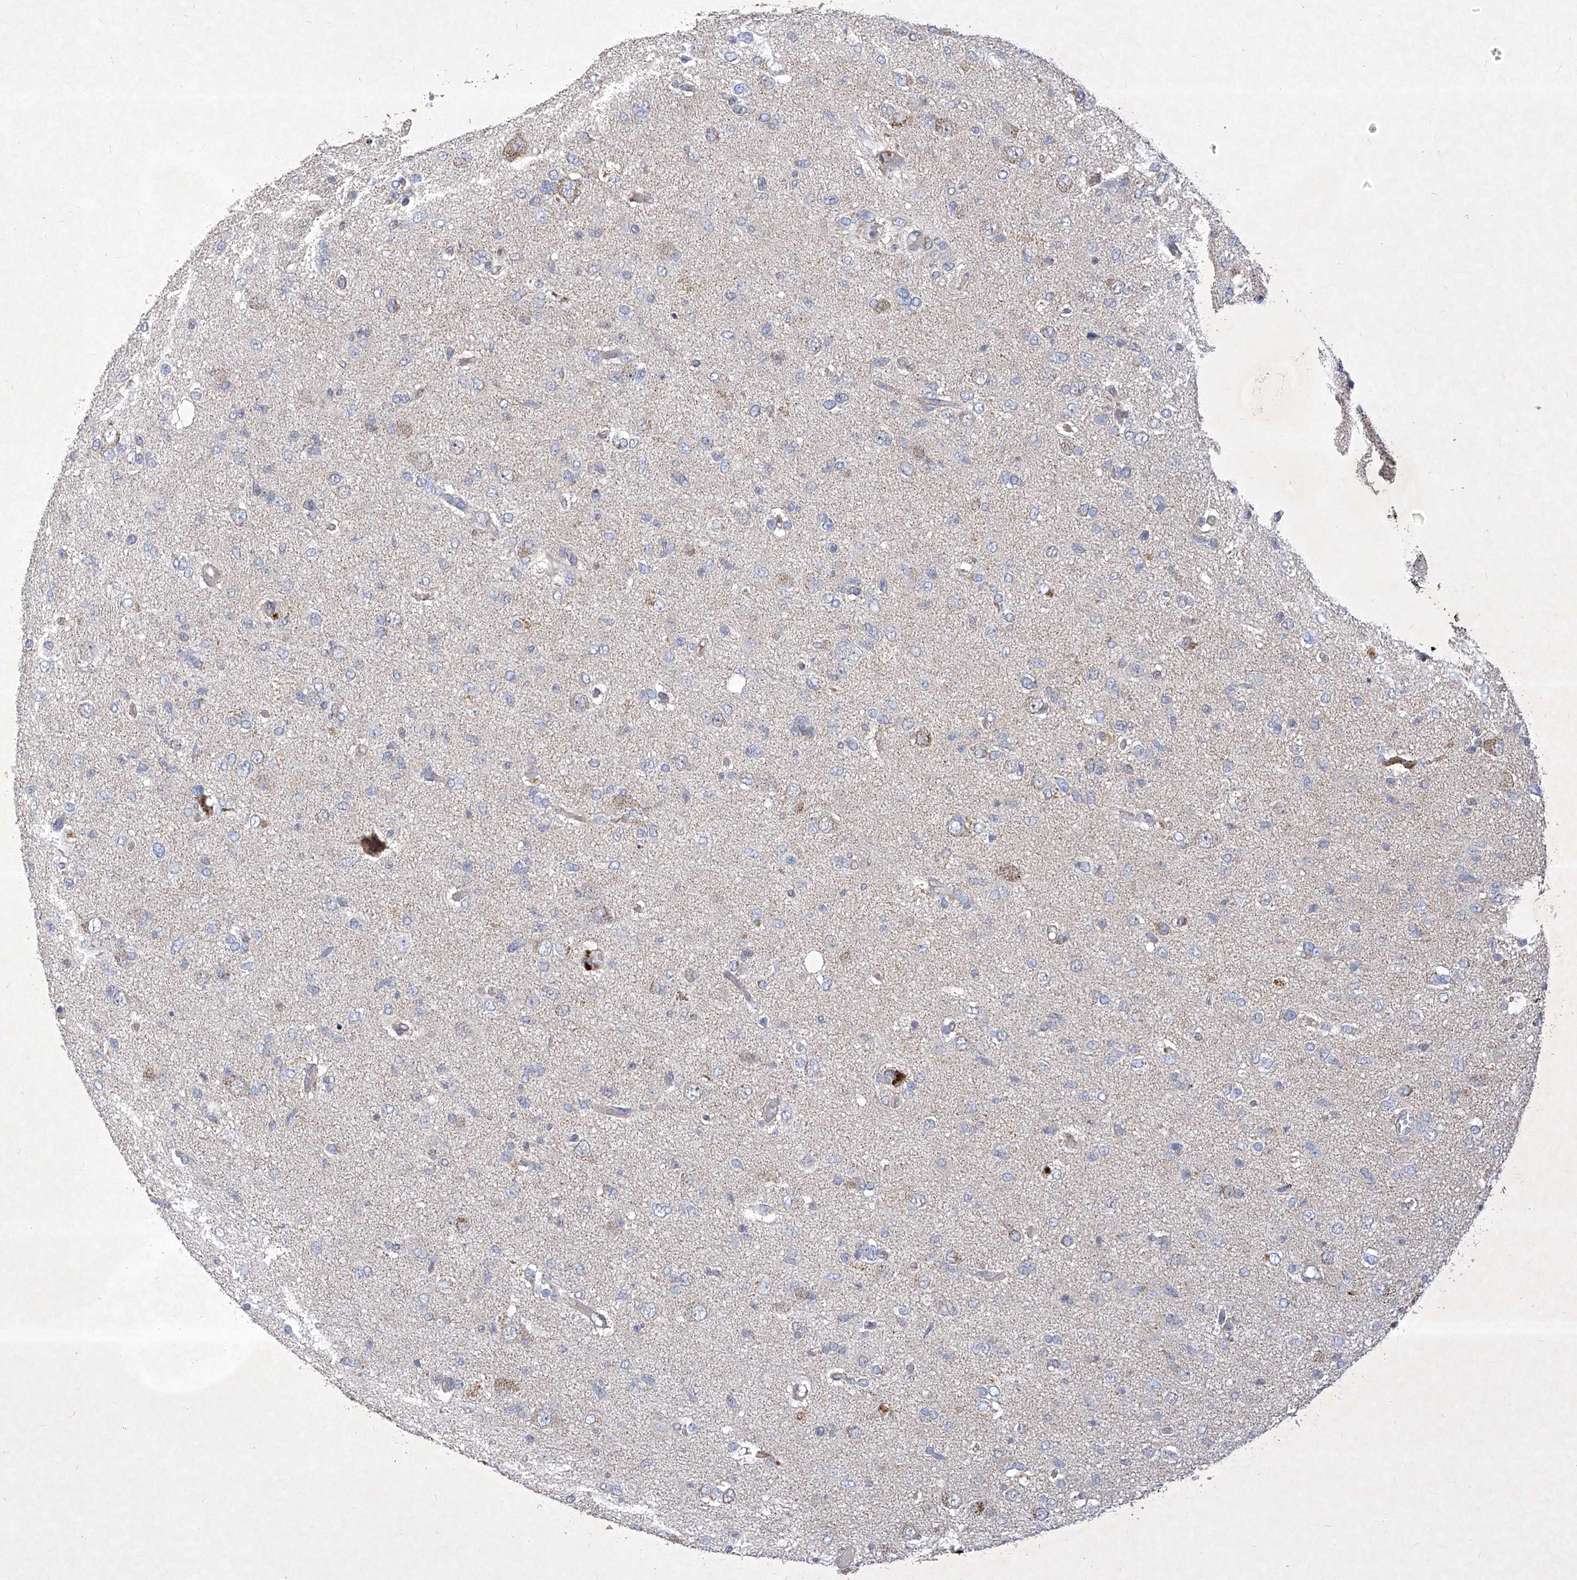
{"staining": {"intensity": "negative", "quantity": "none", "location": "none"}, "tissue": "glioma", "cell_type": "Tumor cells", "image_type": "cancer", "snomed": [{"axis": "morphology", "description": "Glioma, malignant, High grade"}, {"axis": "topography", "description": "Brain"}], "caption": "This is an IHC photomicrograph of high-grade glioma (malignant). There is no positivity in tumor cells.", "gene": "COQ3", "patient": {"sex": "female", "age": 59}}